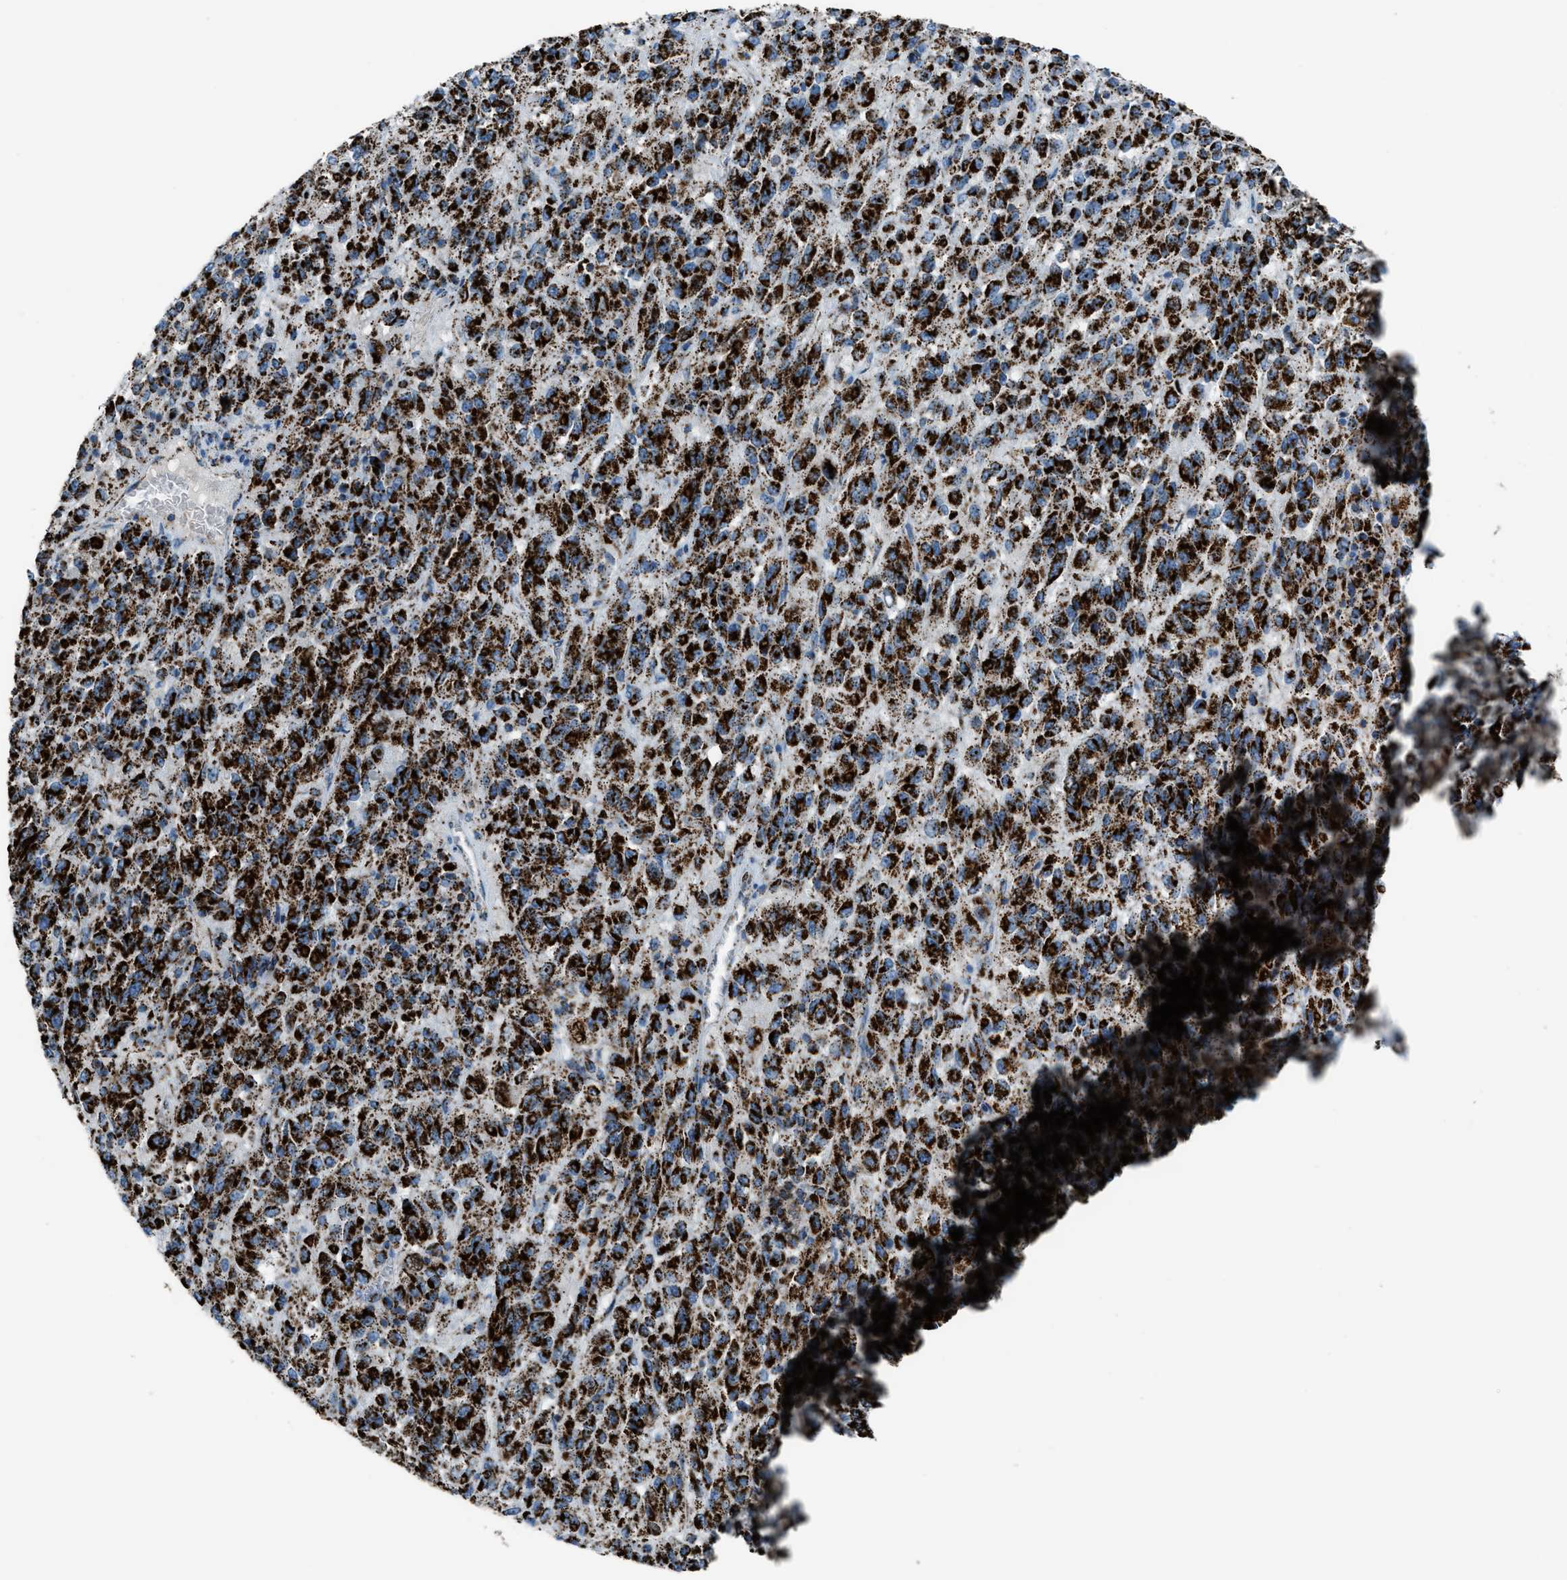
{"staining": {"intensity": "strong", "quantity": ">75%", "location": "cytoplasmic/membranous"}, "tissue": "melanoma", "cell_type": "Tumor cells", "image_type": "cancer", "snomed": [{"axis": "morphology", "description": "Malignant melanoma, Metastatic site"}, {"axis": "topography", "description": "Lung"}], "caption": "Malignant melanoma (metastatic site) tissue demonstrates strong cytoplasmic/membranous staining in about >75% of tumor cells (DAB IHC with brightfield microscopy, high magnification).", "gene": "MDH2", "patient": {"sex": "male", "age": 64}}